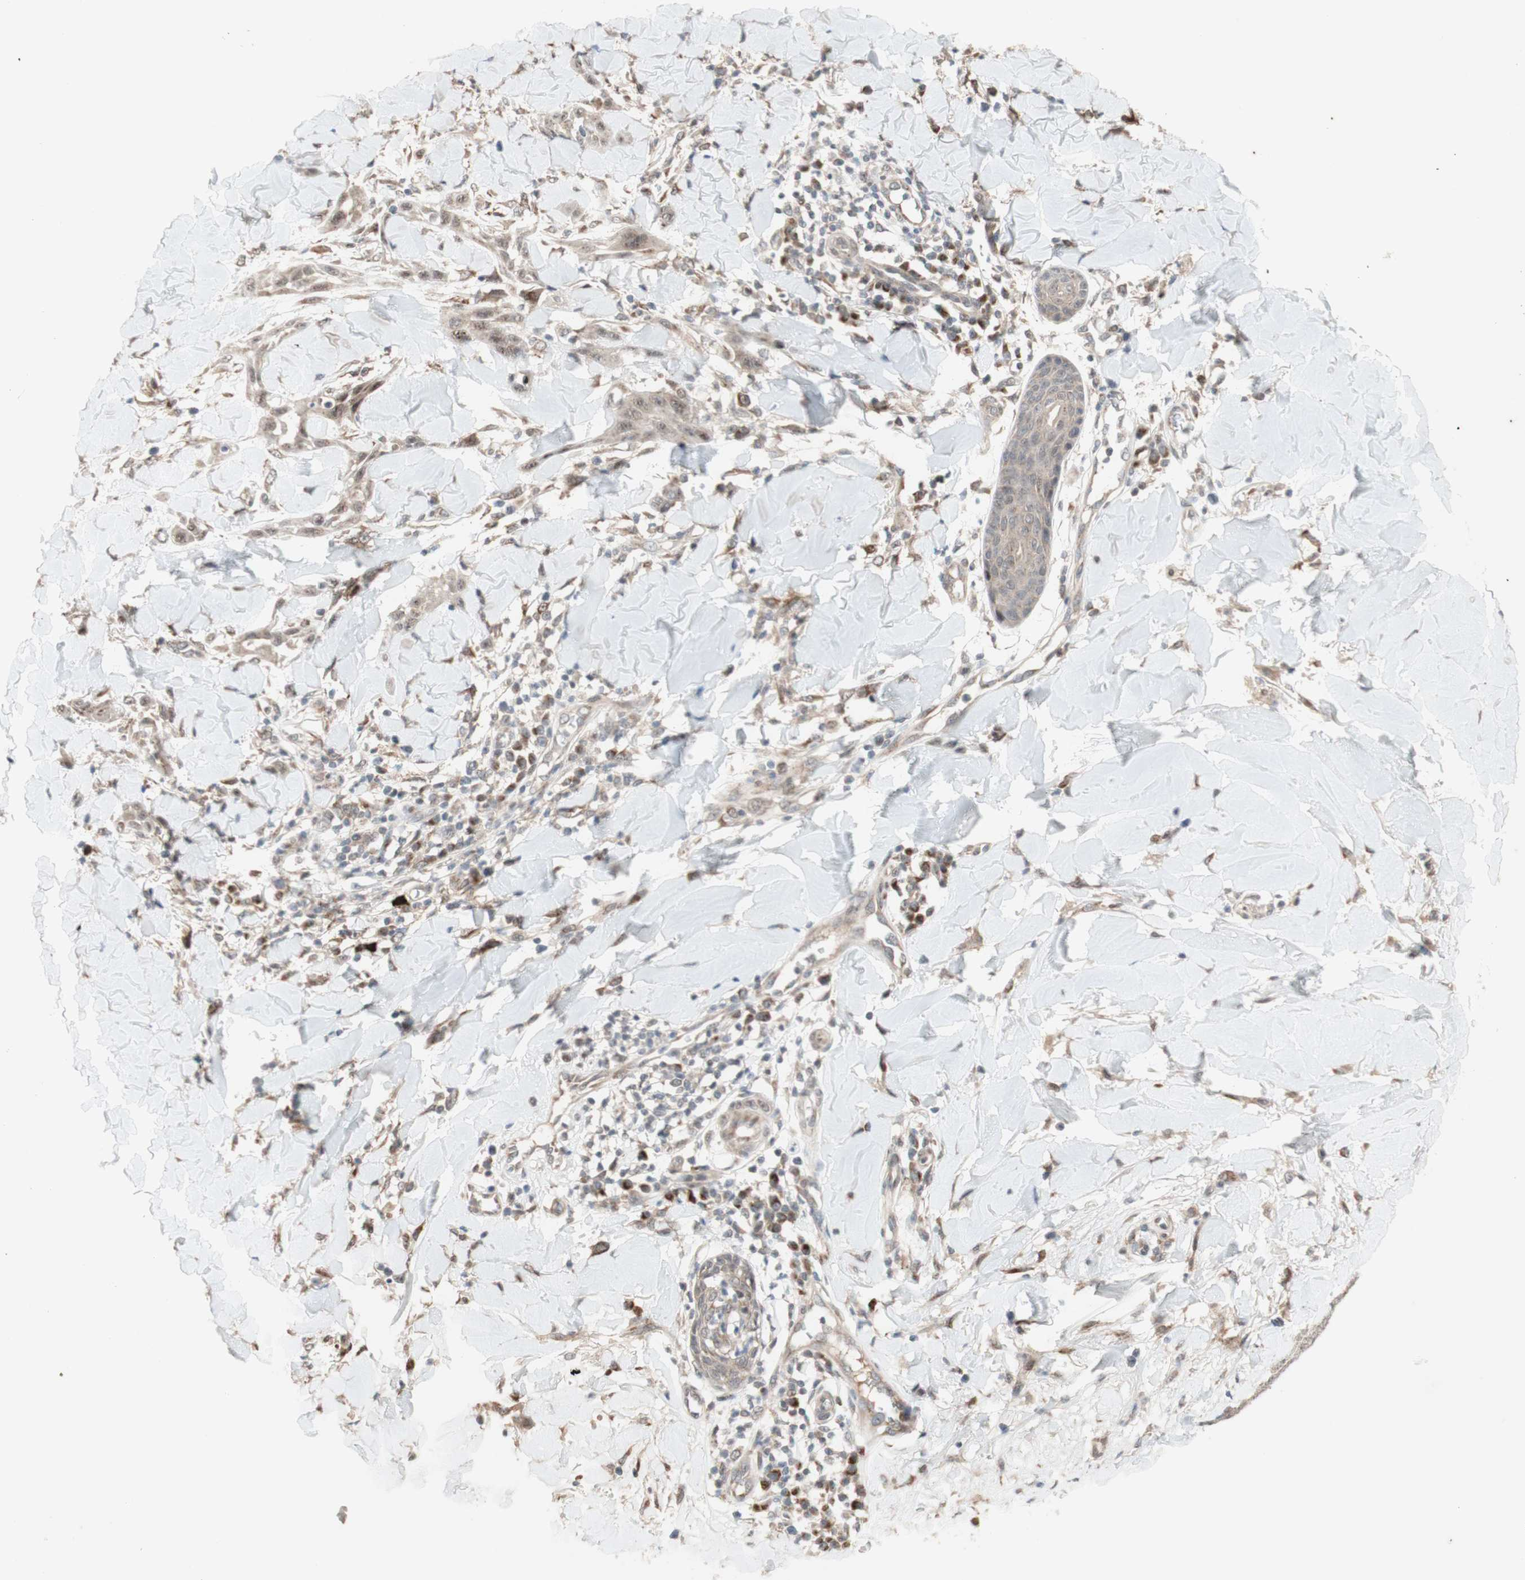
{"staining": {"intensity": "moderate", "quantity": ">75%", "location": "cytoplasmic/membranous"}, "tissue": "skin cancer", "cell_type": "Tumor cells", "image_type": "cancer", "snomed": [{"axis": "morphology", "description": "Squamous cell carcinoma, NOS"}, {"axis": "topography", "description": "Skin"}], "caption": "Protein staining shows moderate cytoplasmic/membranous positivity in approximately >75% of tumor cells in skin squamous cell carcinoma.", "gene": "CYLD", "patient": {"sex": "male", "age": 24}}